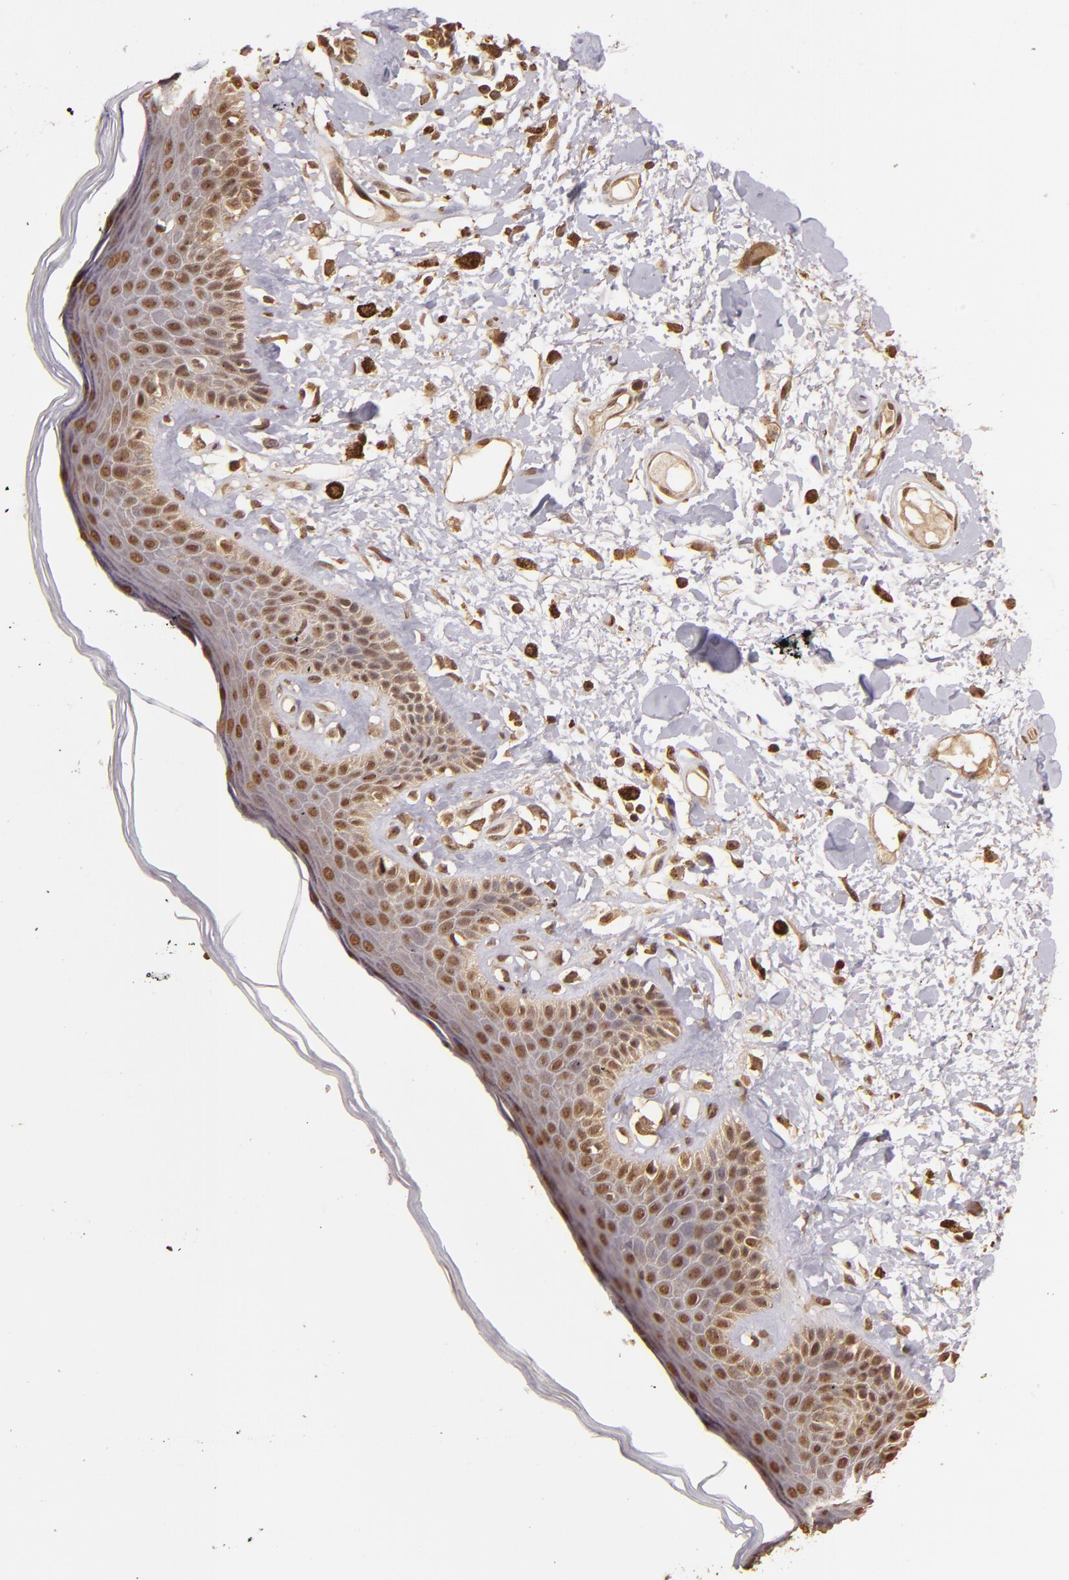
{"staining": {"intensity": "weak", "quantity": "25%-75%", "location": "nuclear"}, "tissue": "skin", "cell_type": "Epidermal cells", "image_type": "normal", "snomed": [{"axis": "morphology", "description": "Normal tissue, NOS"}, {"axis": "topography", "description": "Anal"}], "caption": "Immunohistochemical staining of normal human skin demonstrates low levels of weak nuclear positivity in approximately 25%-75% of epidermal cells. (Stains: DAB in brown, nuclei in blue, Microscopy: brightfield microscopy at high magnification).", "gene": "ARPC2", "patient": {"sex": "female", "age": 78}}